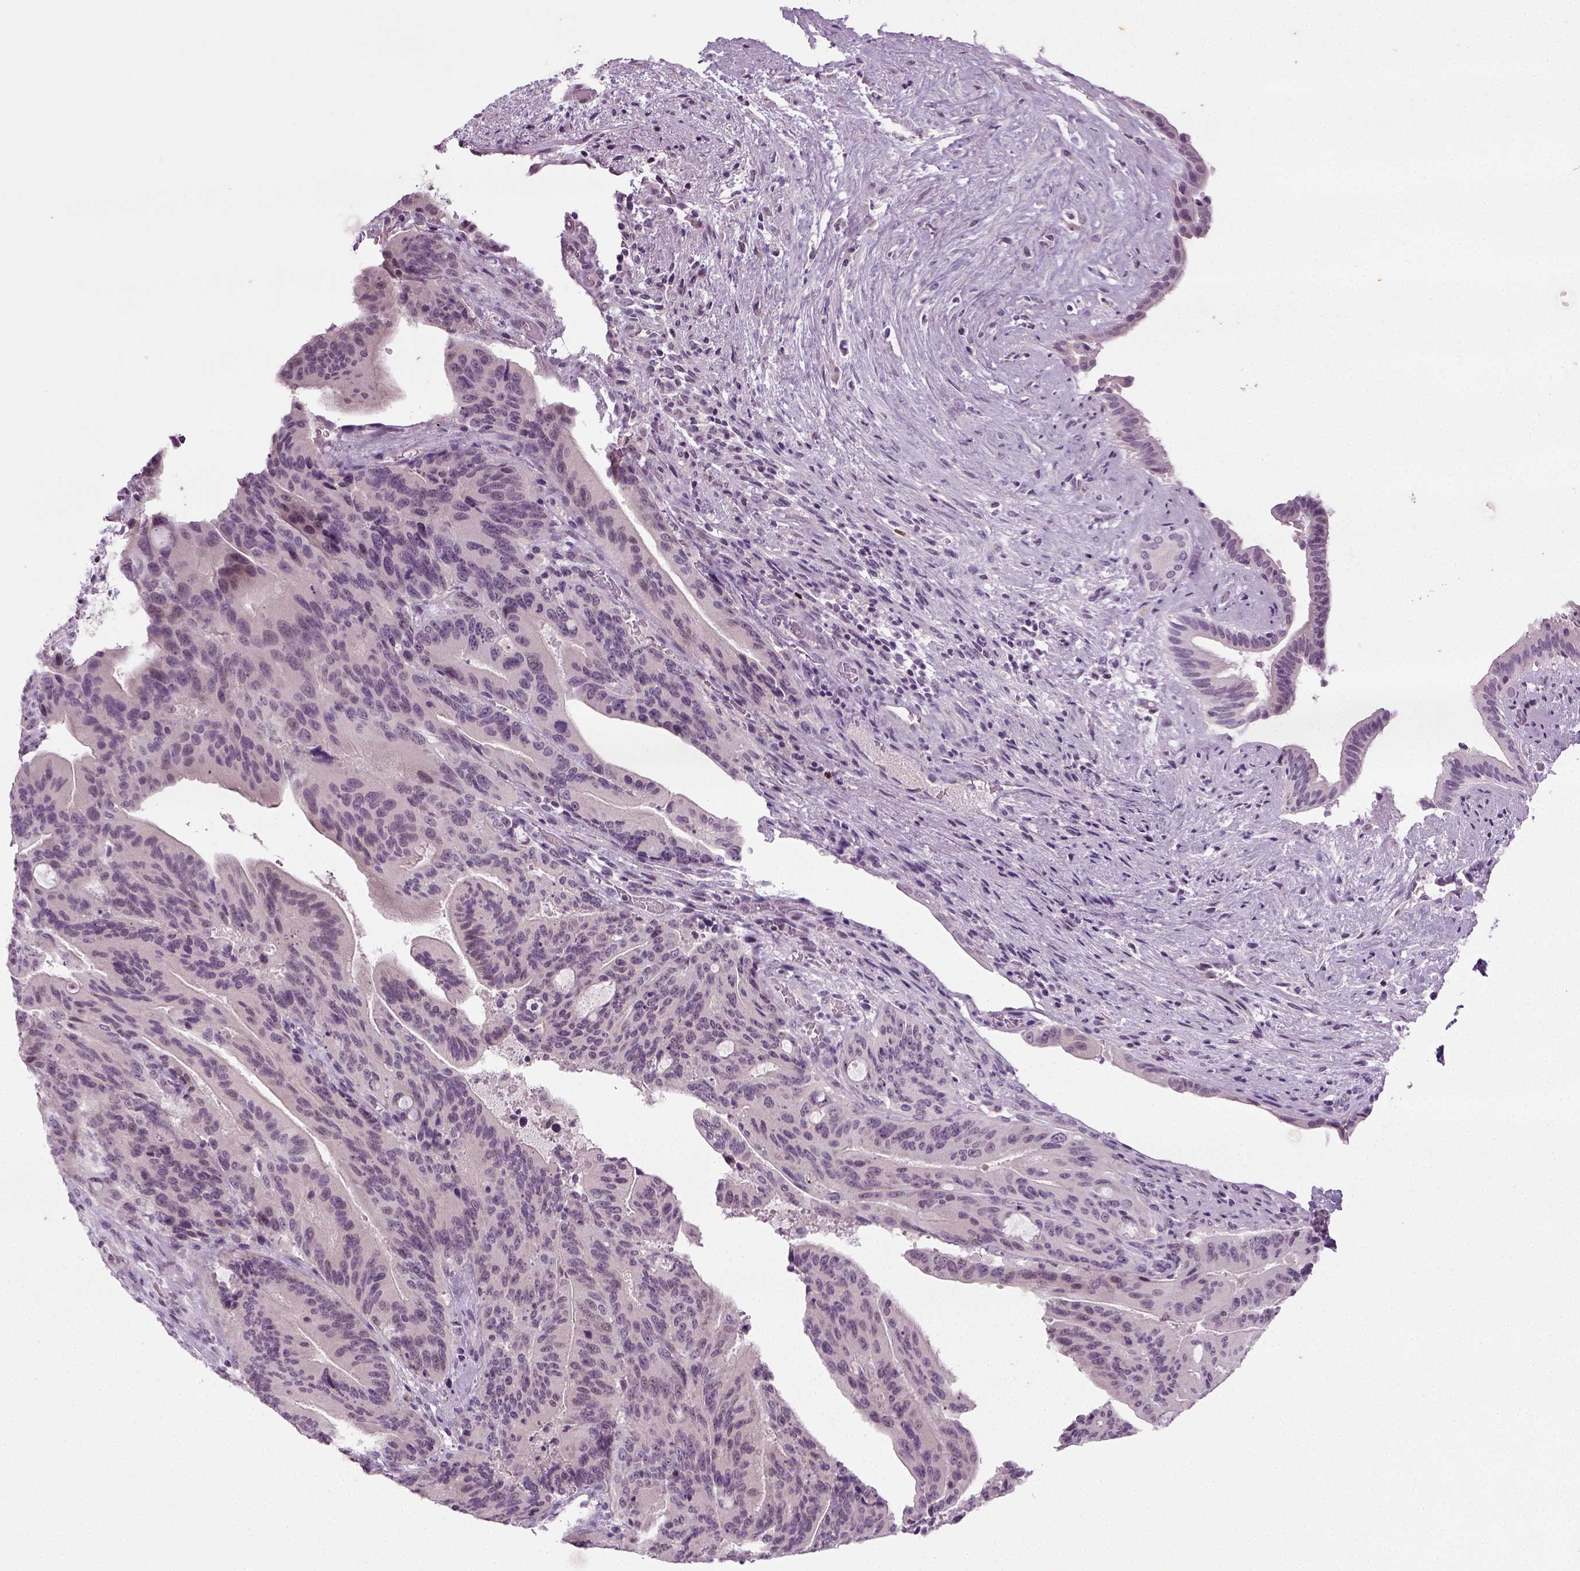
{"staining": {"intensity": "weak", "quantity": "<25%", "location": "nuclear"}, "tissue": "liver cancer", "cell_type": "Tumor cells", "image_type": "cancer", "snomed": [{"axis": "morphology", "description": "Cholangiocarcinoma"}, {"axis": "topography", "description": "Liver"}], "caption": "Immunohistochemistry micrograph of cholangiocarcinoma (liver) stained for a protein (brown), which reveals no expression in tumor cells.", "gene": "SYNGAP1", "patient": {"sex": "female", "age": 73}}